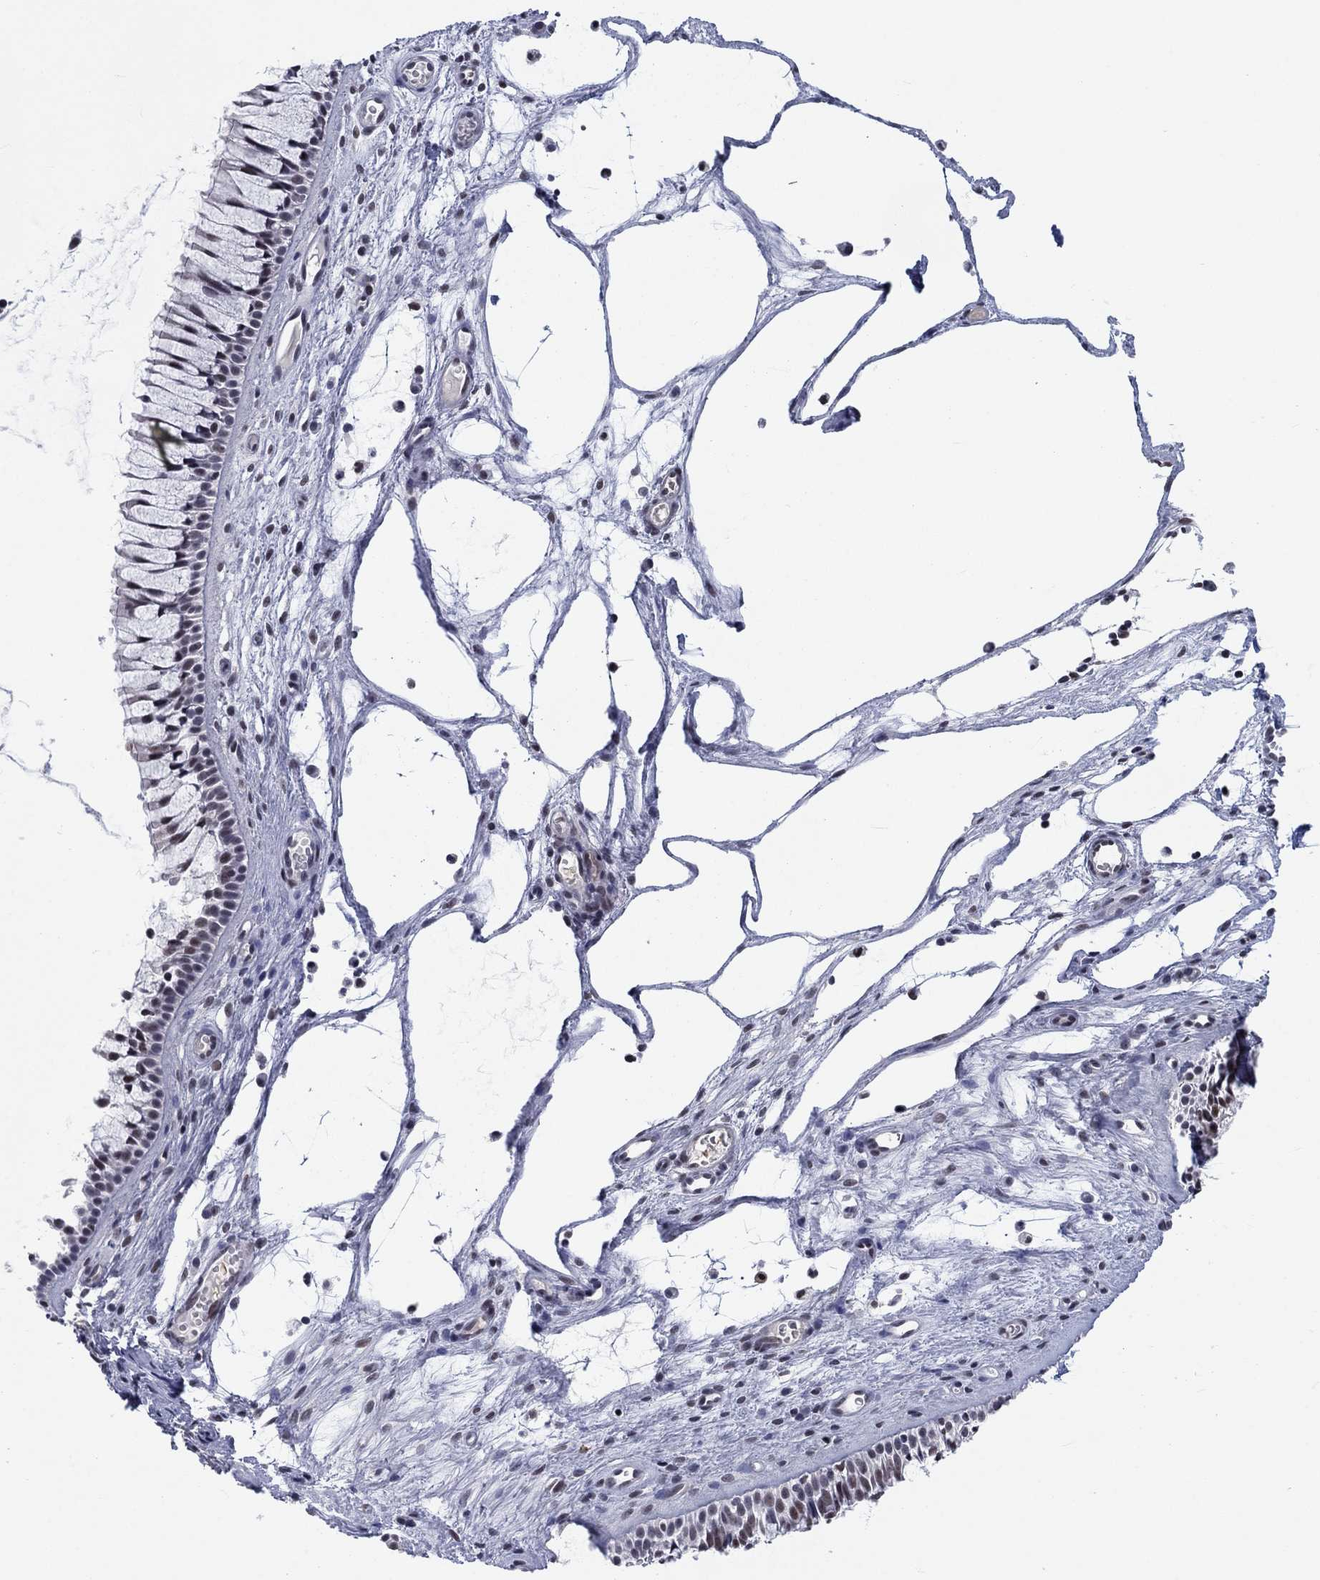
{"staining": {"intensity": "moderate", "quantity": "25%-75%", "location": "nuclear"}, "tissue": "nasopharynx", "cell_type": "Respiratory epithelial cells", "image_type": "normal", "snomed": [{"axis": "morphology", "description": "Normal tissue, NOS"}, {"axis": "topography", "description": "Nasopharynx"}], "caption": "Unremarkable nasopharynx was stained to show a protein in brown. There is medium levels of moderate nuclear positivity in about 25%-75% of respiratory epithelial cells. (DAB IHC with brightfield microscopy, high magnification).", "gene": "FYTTD1", "patient": {"sex": "male", "age": 51}}